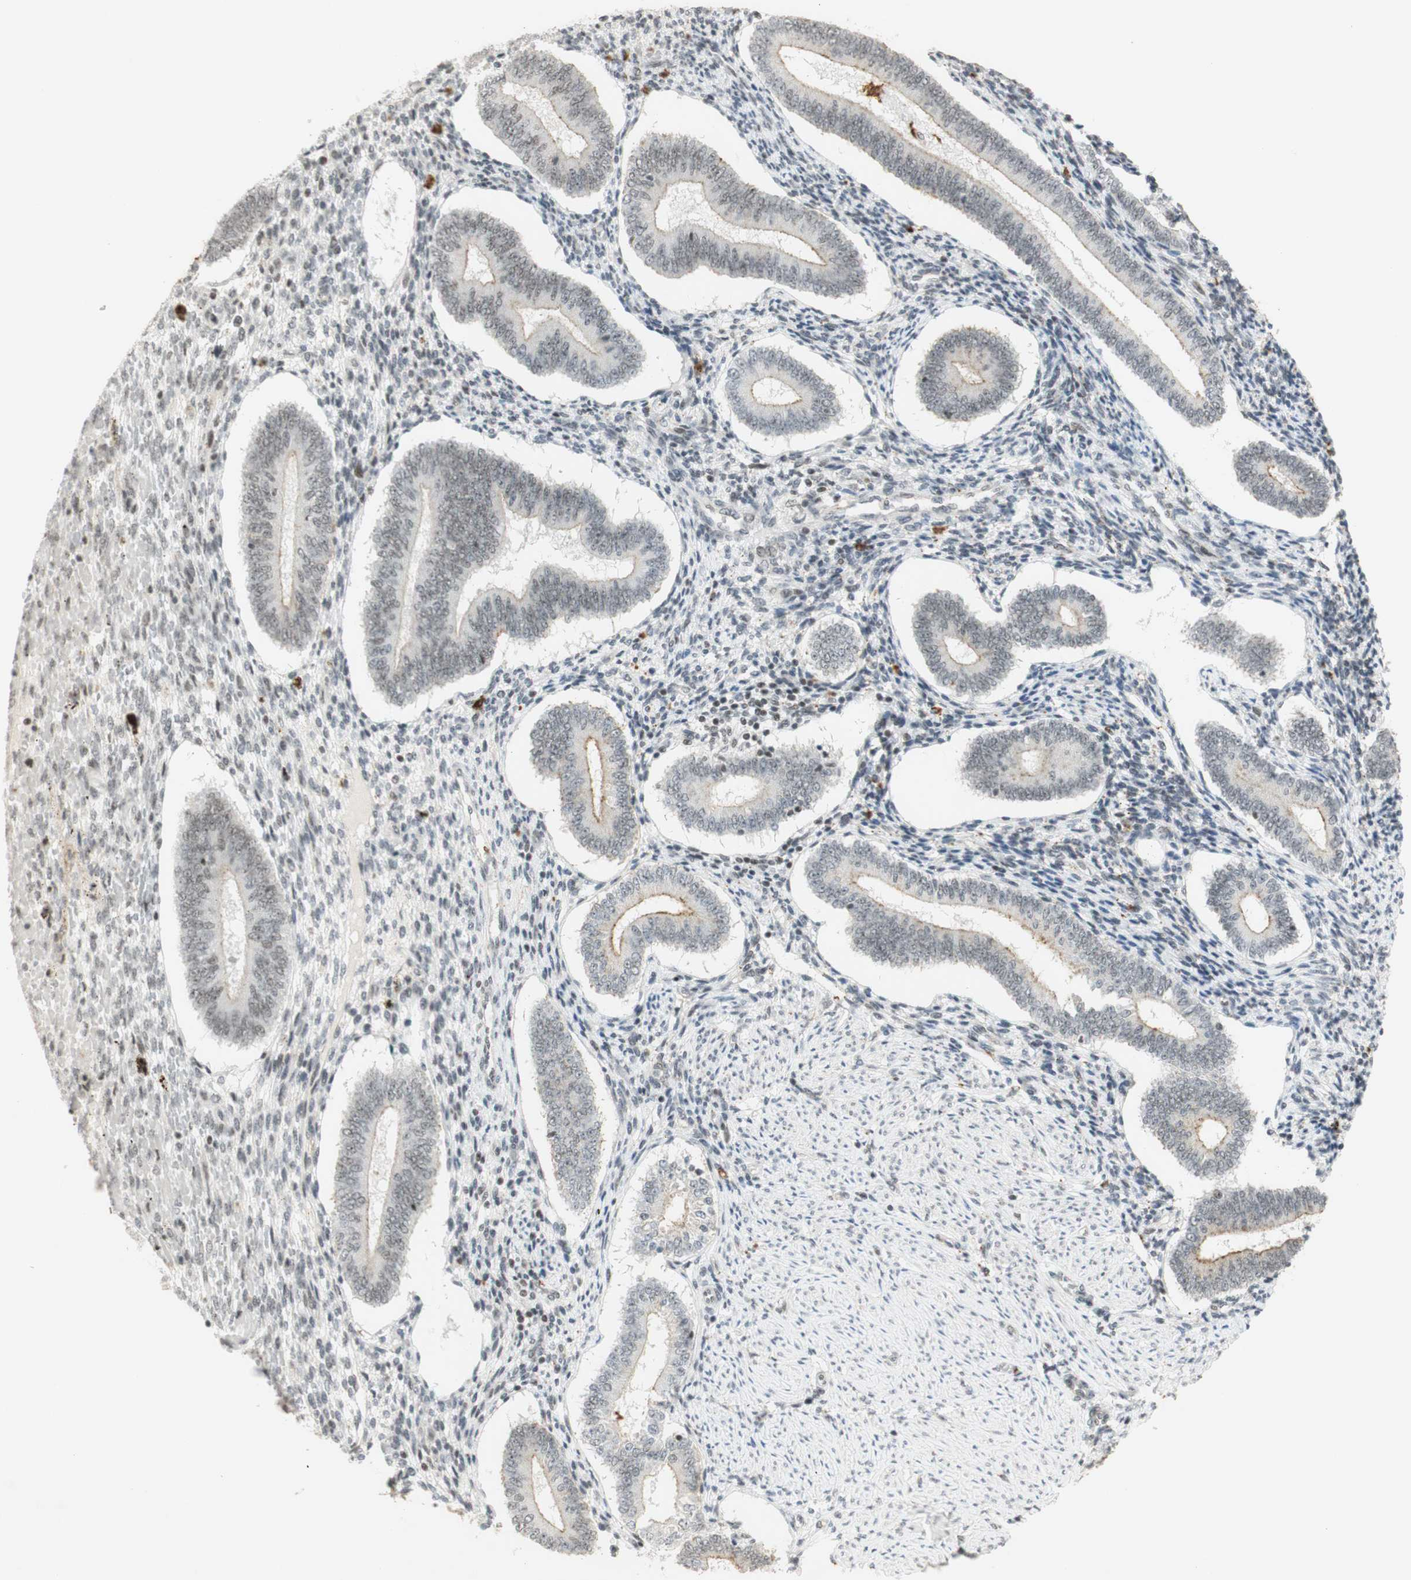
{"staining": {"intensity": "moderate", "quantity": "<25%", "location": "nuclear"}, "tissue": "endometrium", "cell_type": "Cells in endometrial stroma", "image_type": "normal", "snomed": [{"axis": "morphology", "description": "Normal tissue, NOS"}, {"axis": "topography", "description": "Endometrium"}], "caption": "An IHC photomicrograph of benign tissue is shown. Protein staining in brown shows moderate nuclear positivity in endometrium within cells in endometrial stroma. (DAB (3,3'-diaminobenzidine) = brown stain, brightfield microscopy at high magnification).", "gene": "IRF1", "patient": {"sex": "female", "age": 42}}